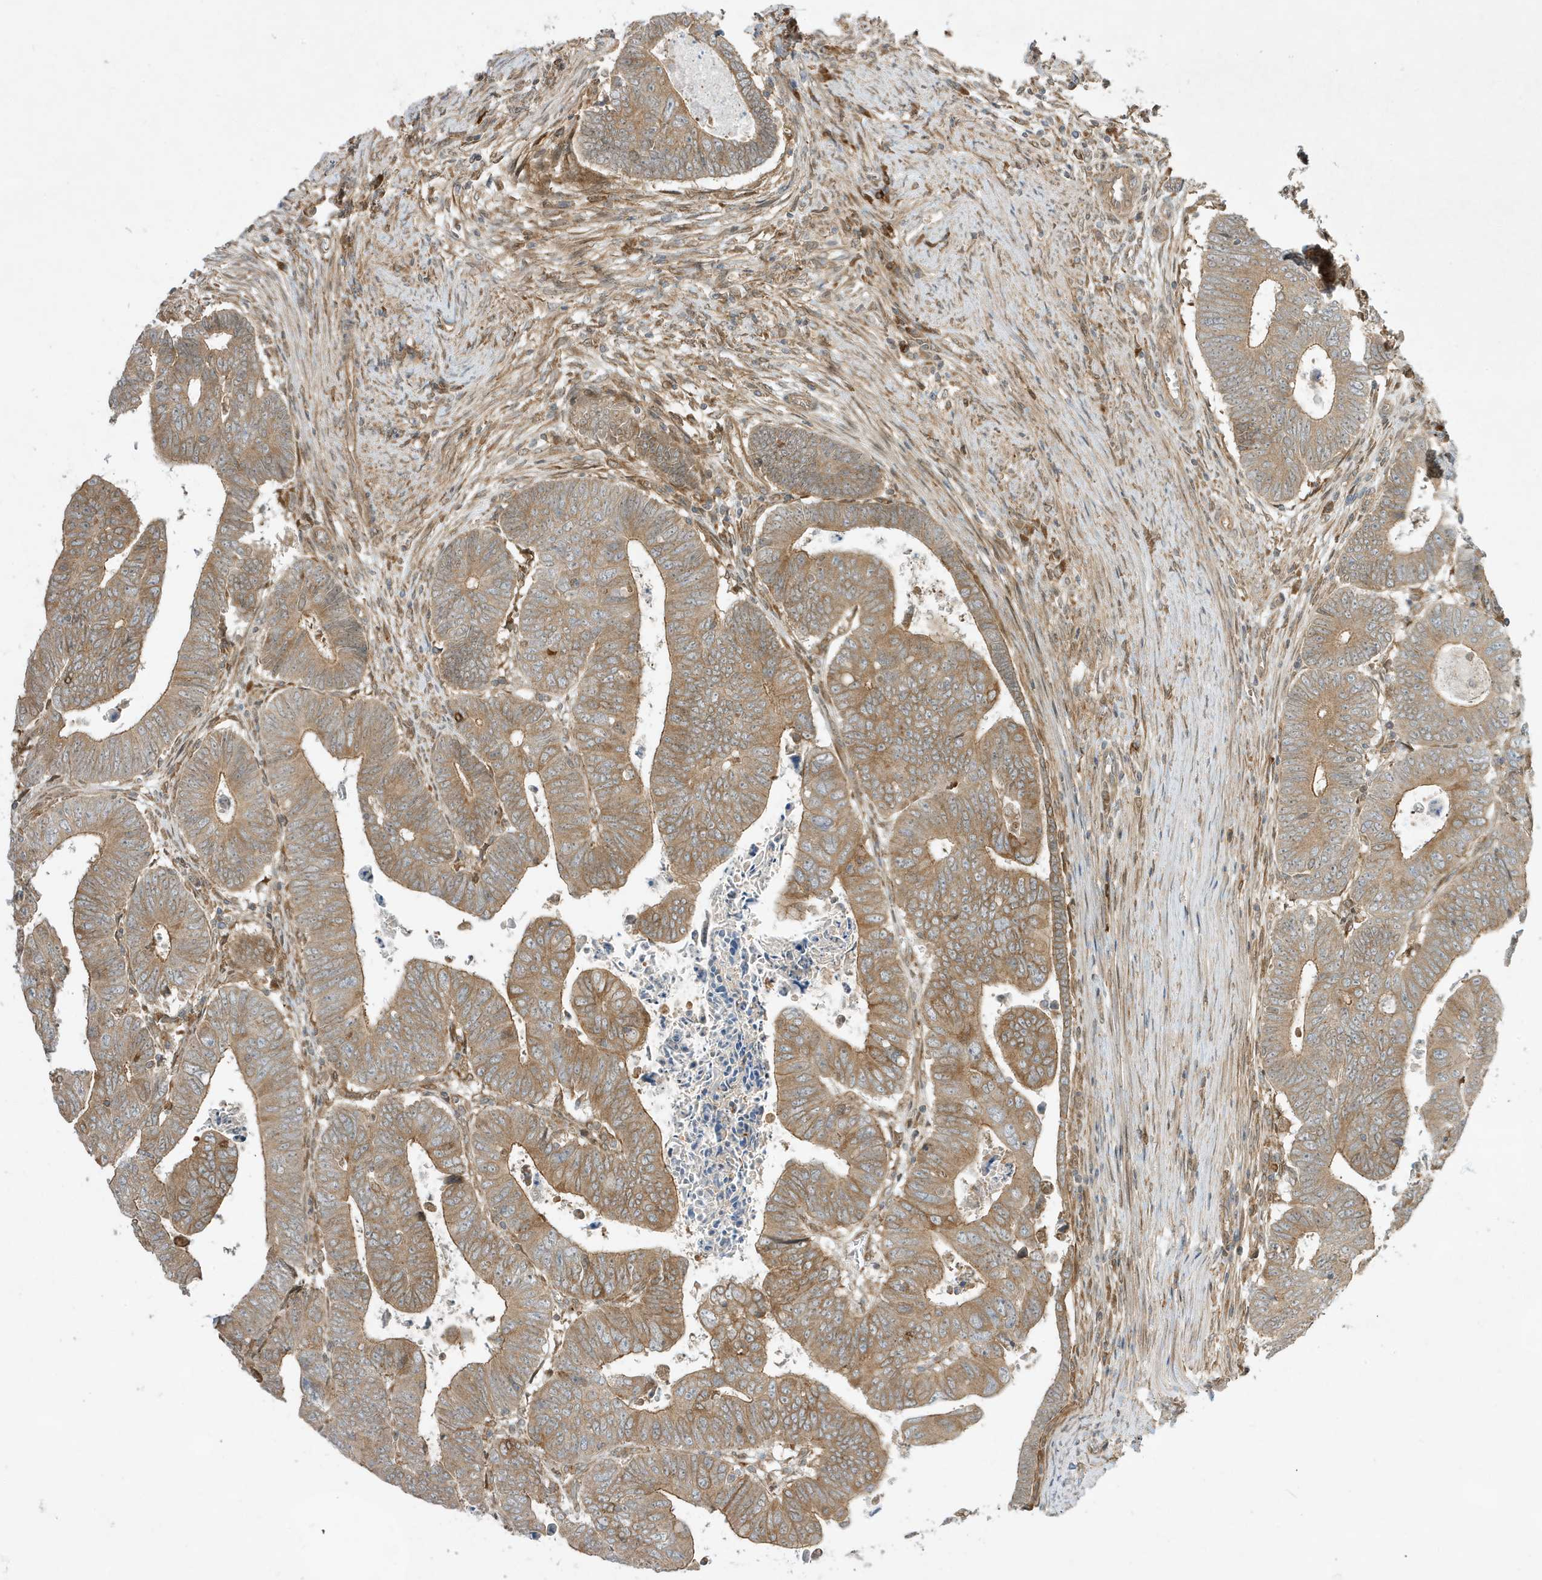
{"staining": {"intensity": "moderate", "quantity": ">75%", "location": "cytoplasmic/membranous"}, "tissue": "colorectal cancer", "cell_type": "Tumor cells", "image_type": "cancer", "snomed": [{"axis": "morphology", "description": "Normal tissue, NOS"}, {"axis": "morphology", "description": "Adenocarcinoma, NOS"}, {"axis": "topography", "description": "Rectum"}], "caption": "The photomicrograph exhibits immunohistochemical staining of colorectal cancer. There is moderate cytoplasmic/membranous positivity is present in about >75% of tumor cells. The protein is shown in brown color, while the nuclei are stained blue.", "gene": "SCARF2", "patient": {"sex": "female", "age": 65}}